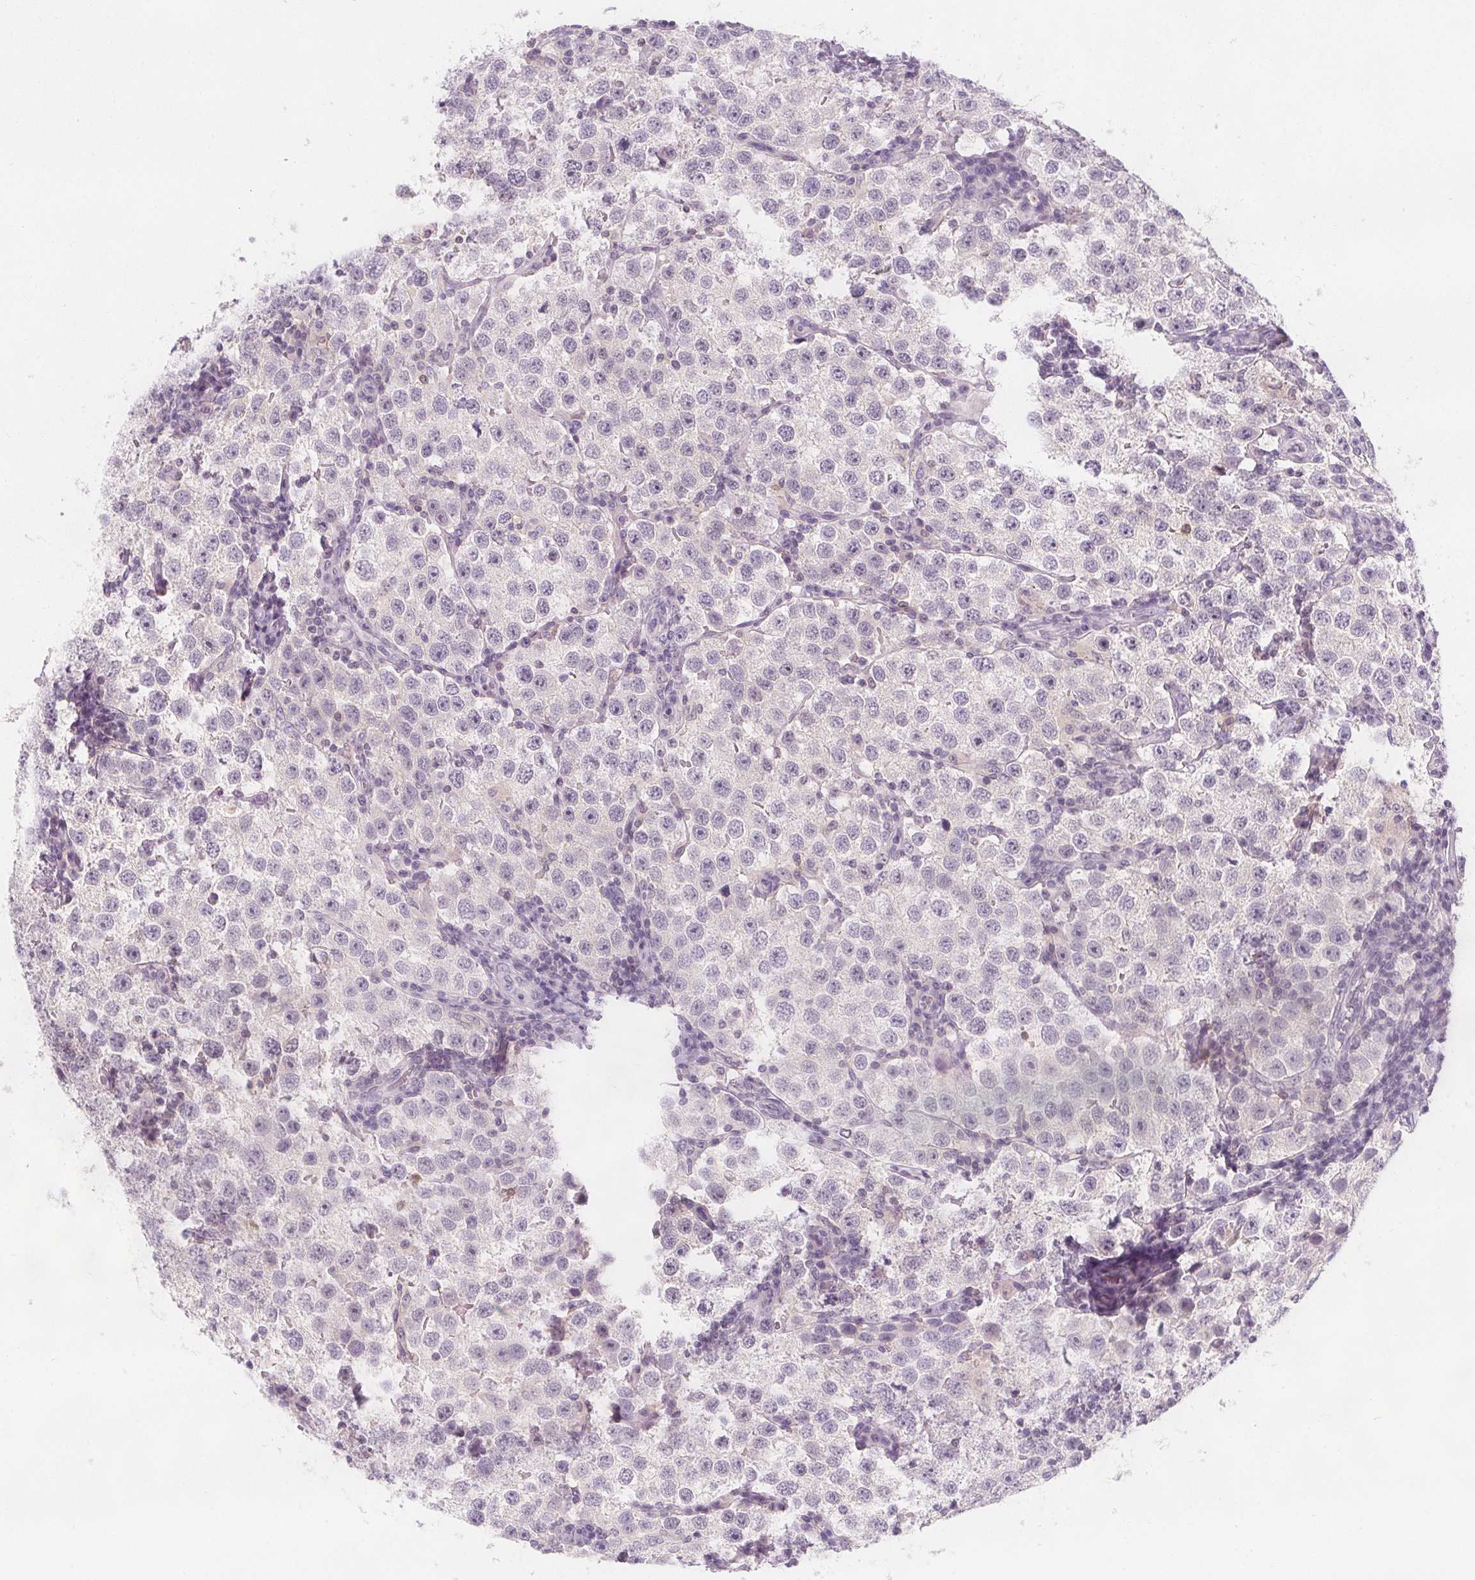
{"staining": {"intensity": "negative", "quantity": "none", "location": "none"}, "tissue": "testis cancer", "cell_type": "Tumor cells", "image_type": "cancer", "snomed": [{"axis": "morphology", "description": "Seminoma, NOS"}, {"axis": "topography", "description": "Testis"}], "caption": "High magnification brightfield microscopy of testis cancer (seminoma) stained with DAB (3,3'-diaminobenzidine) (brown) and counterstained with hematoxylin (blue): tumor cells show no significant positivity. The staining was performed using DAB to visualize the protein expression in brown, while the nuclei were stained in blue with hematoxylin (Magnification: 20x).", "gene": "UGP2", "patient": {"sex": "male", "age": 37}}